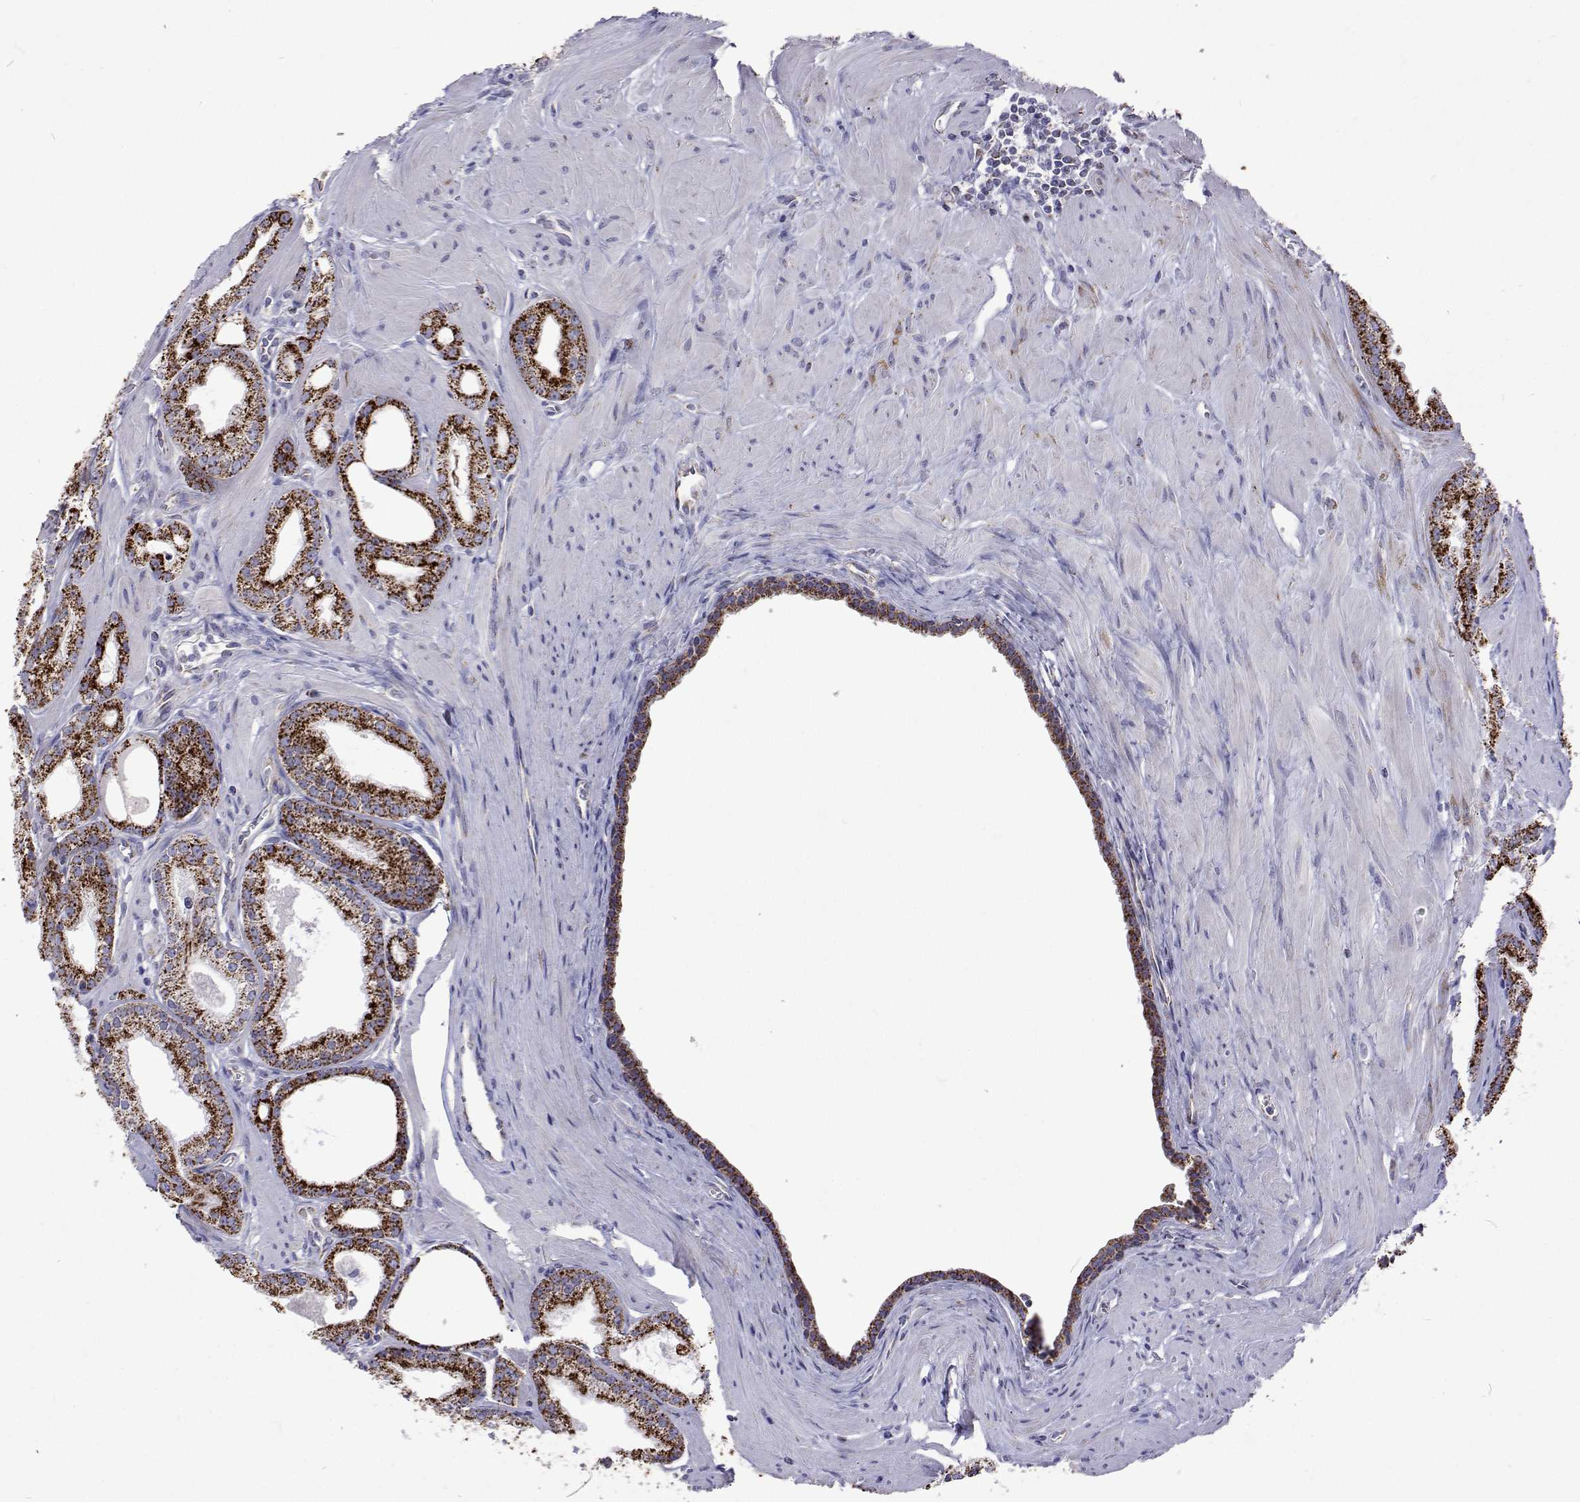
{"staining": {"intensity": "strong", "quantity": ">75%", "location": "cytoplasmic/membranous"}, "tissue": "prostate cancer", "cell_type": "Tumor cells", "image_type": "cancer", "snomed": [{"axis": "morphology", "description": "Adenocarcinoma, NOS"}, {"axis": "topography", "description": "Prostate"}], "caption": "There is high levels of strong cytoplasmic/membranous expression in tumor cells of adenocarcinoma (prostate), as demonstrated by immunohistochemical staining (brown color).", "gene": "MCCC2", "patient": {"sex": "male", "age": 71}}